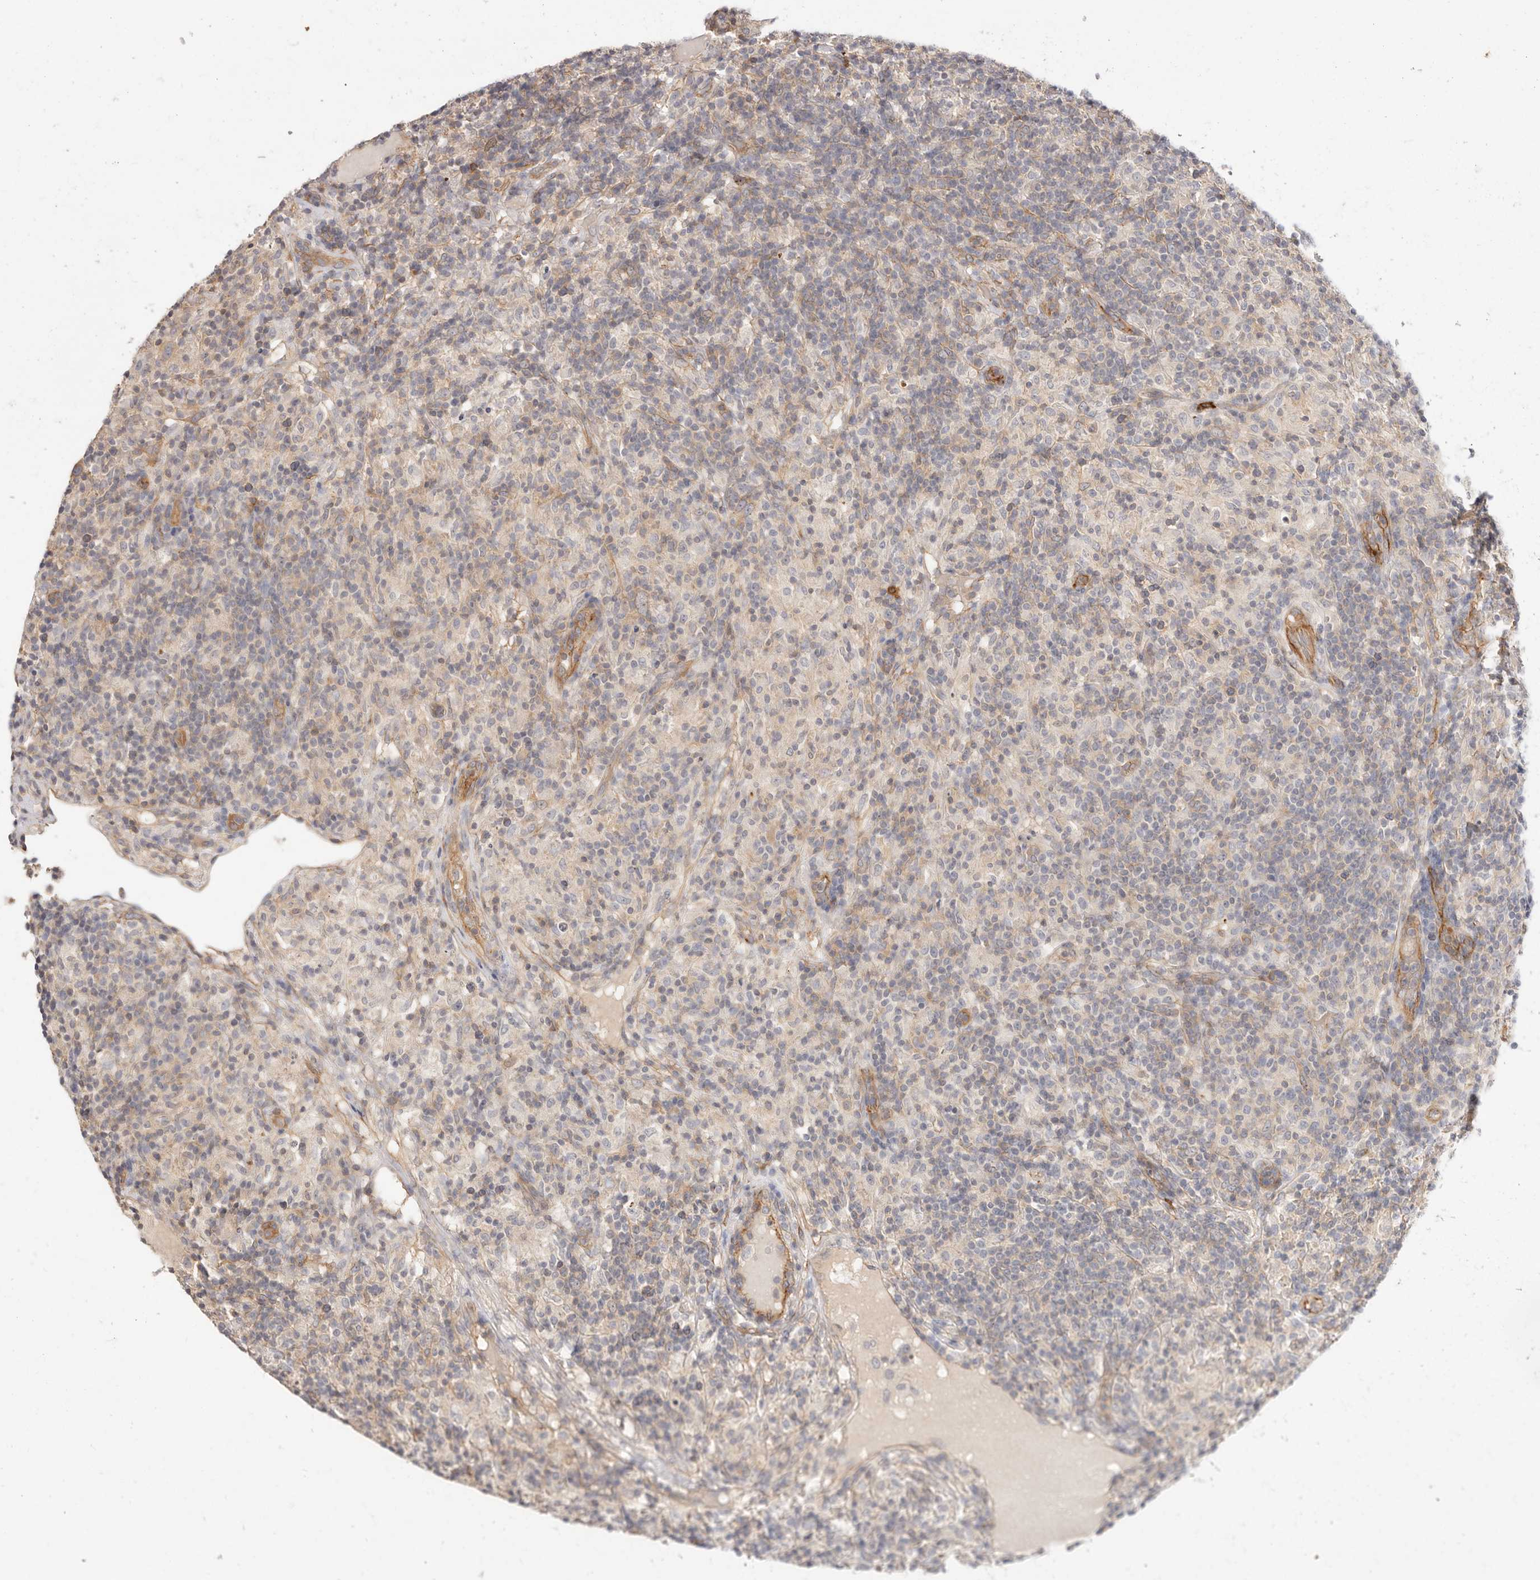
{"staining": {"intensity": "negative", "quantity": "none", "location": "none"}, "tissue": "lymphoma", "cell_type": "Tumor cells", "image_type": "cancer", "snomed": [{"axis": "morphology", "description": "Hodgkin's disease, NOS"}, {"axis": "topography", "description": "Lymph node"}], "caption": "DAB immunohistochemical staining of human lymphoma reveals no significant staining in tumor cells. (Brightfield microscopy of DAB IHC at high magnification).", "gene": "SLC35B2", "patient": {"sex": "male", "age": 70}}